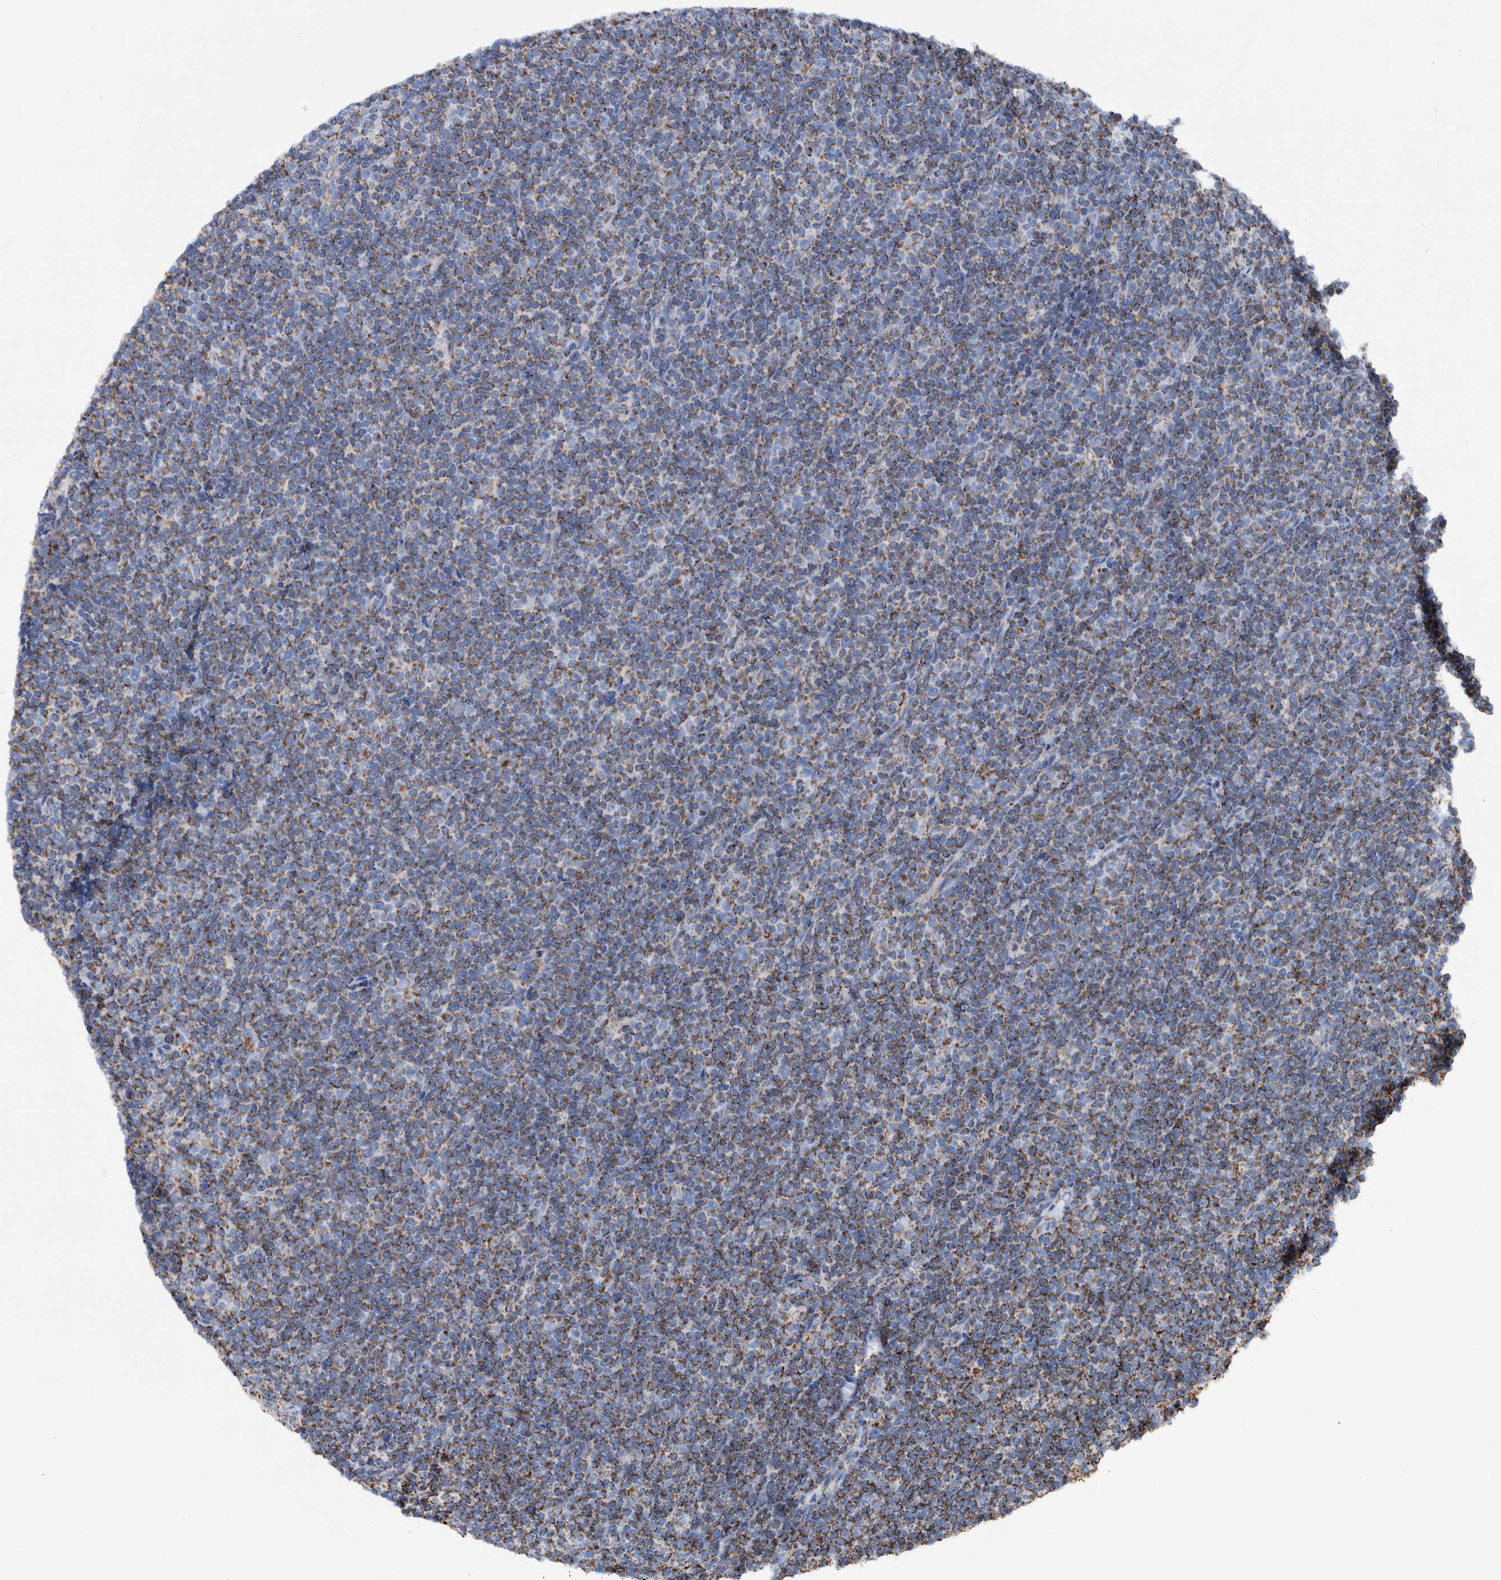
{"staining": {"intensity": "weak", "quantity": ">75%", "location": "cytoplasmic/membranous"}, "tissue": "lymphoma", "cell_type": "Tumor cells", "image_type": "cancer", "snomed": [{"axis": "morphology", "description": "Malignant lymphoma, non-Hodgkin's type, Low grade"}, {"axis": "topography", "description": "Lymph node"}], "caption": "IHC histopathology image of malignant lymphoma, non-Hodgkin's type (low-grade) stained for a protein (brown), which shows low levels of weak cytoplasmic/membranous positivity in approximately >75% of tumor cells.", "gene": "DECR1", "patient": {"sex": "female", "age": 67}}